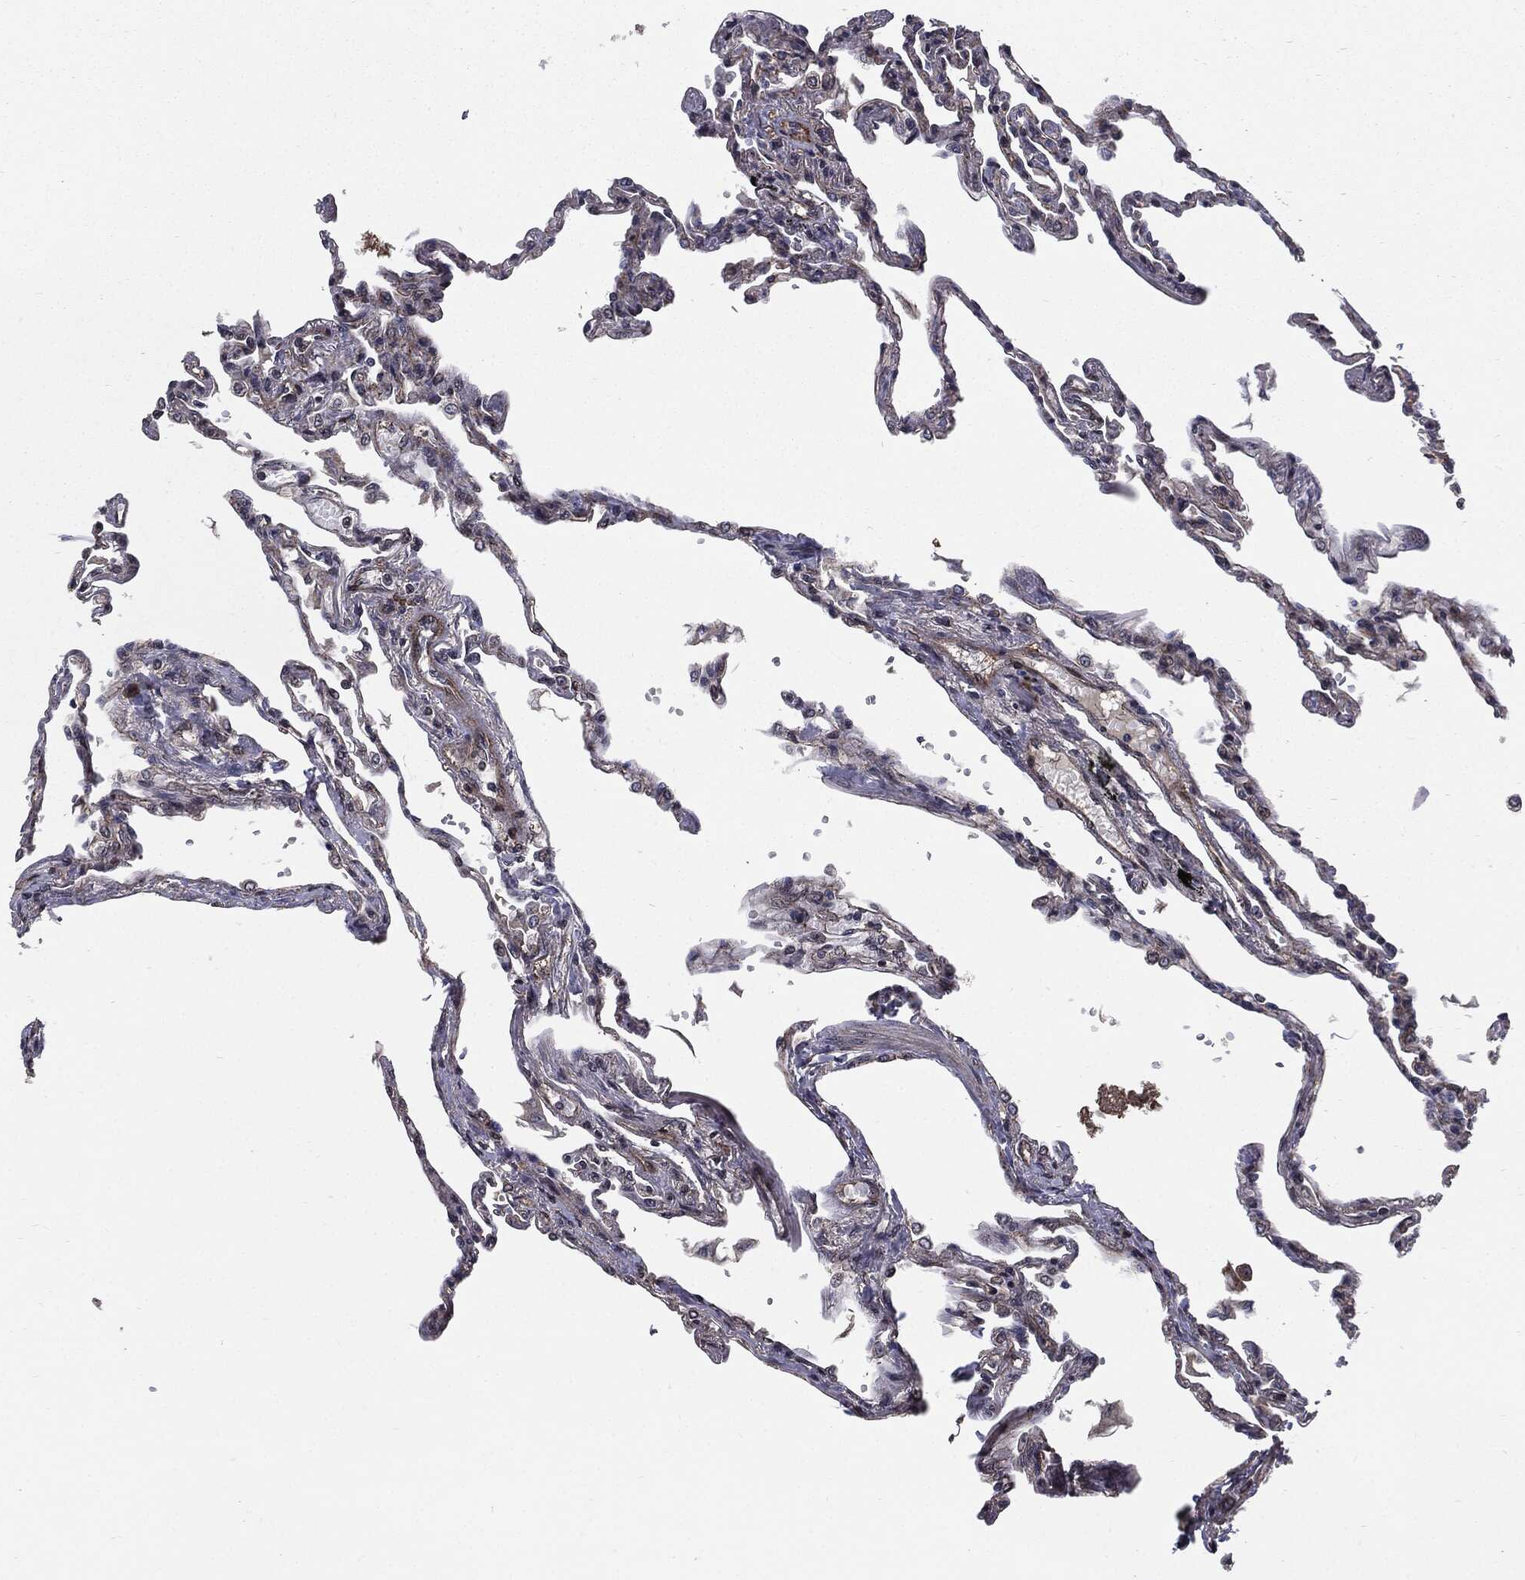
{"staining": {"intensity": "negative", "quantity": "none", "location": "none"}, "tissue": "lung", "cell_type": "Alveolar cells", "image_type": "normal", "snomed": [{"axis": "morphology", "description": "Normal tissue, NOS"}, {"axis": "topography", "description": "Lung"}], "caption": "Lung was stained to show a protein in brown. There is no significant positivity in alveolar cells. (Immunohistochemistry, brightfield microscopy, high magnification).", "gene": "PTPA", "patient": {"sex": "male", "age": 78}}